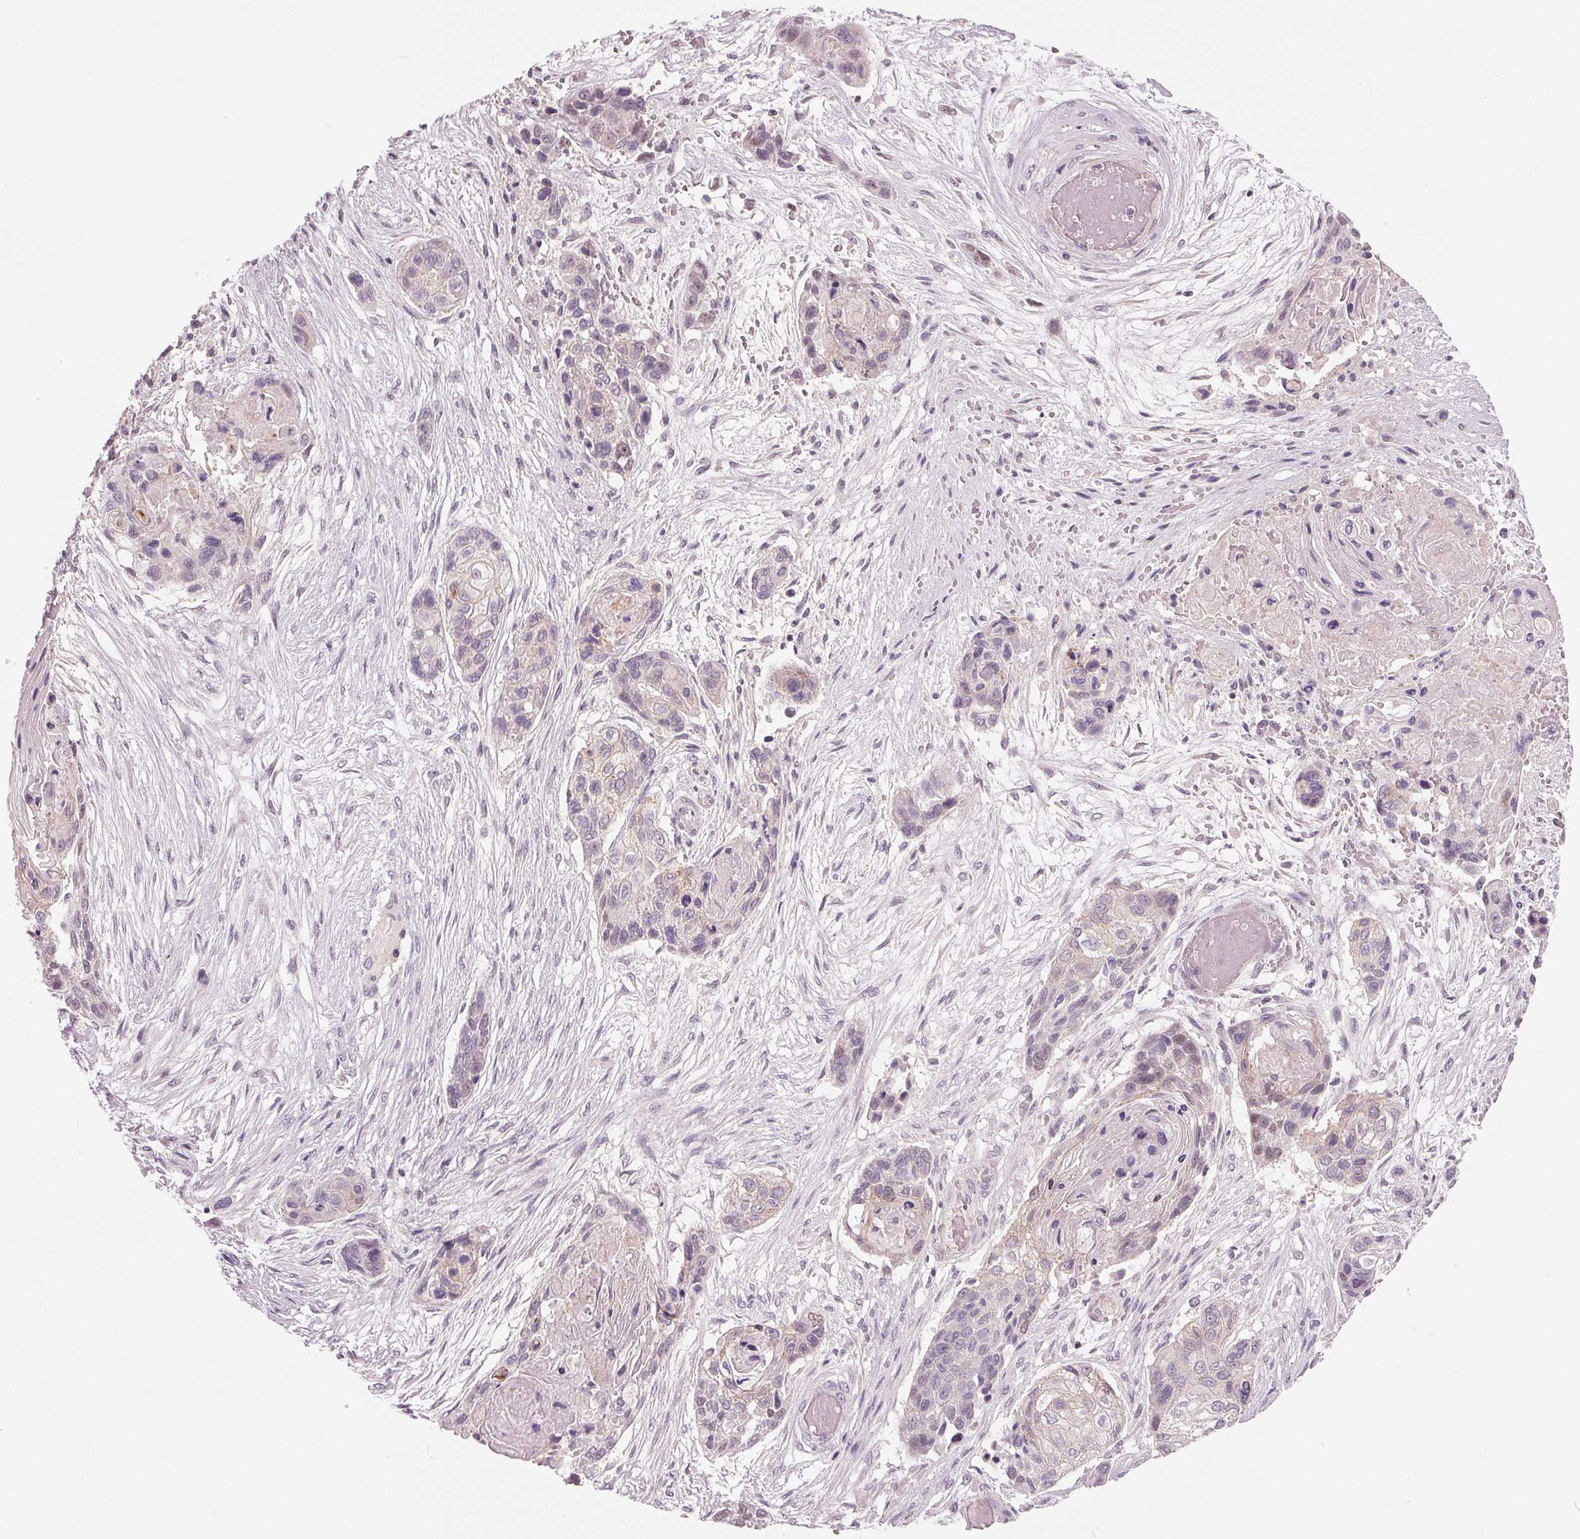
{"staining": {"intensity": "negative", "quantity": "none", "location": "none"}, "tissue": "lung cancer", "cell_type": "Tumor cells", "image_type": "cancer", "snomed": [{"axis": "morphology", "description": "Squamous cell carcinoma, NOS"}, {"axis": "topography", "description": "Lung"}], "caption": "A photomicrograph of human squamous cell carcinoma (lung) is negative for staining in tumor cells. (DAB (3,3'-diaminobenzidine) immunohistochemistry with hematoxylin counter stain).", "gene": "ZNF605", "patient": {"sex": "male", "age": 69}}